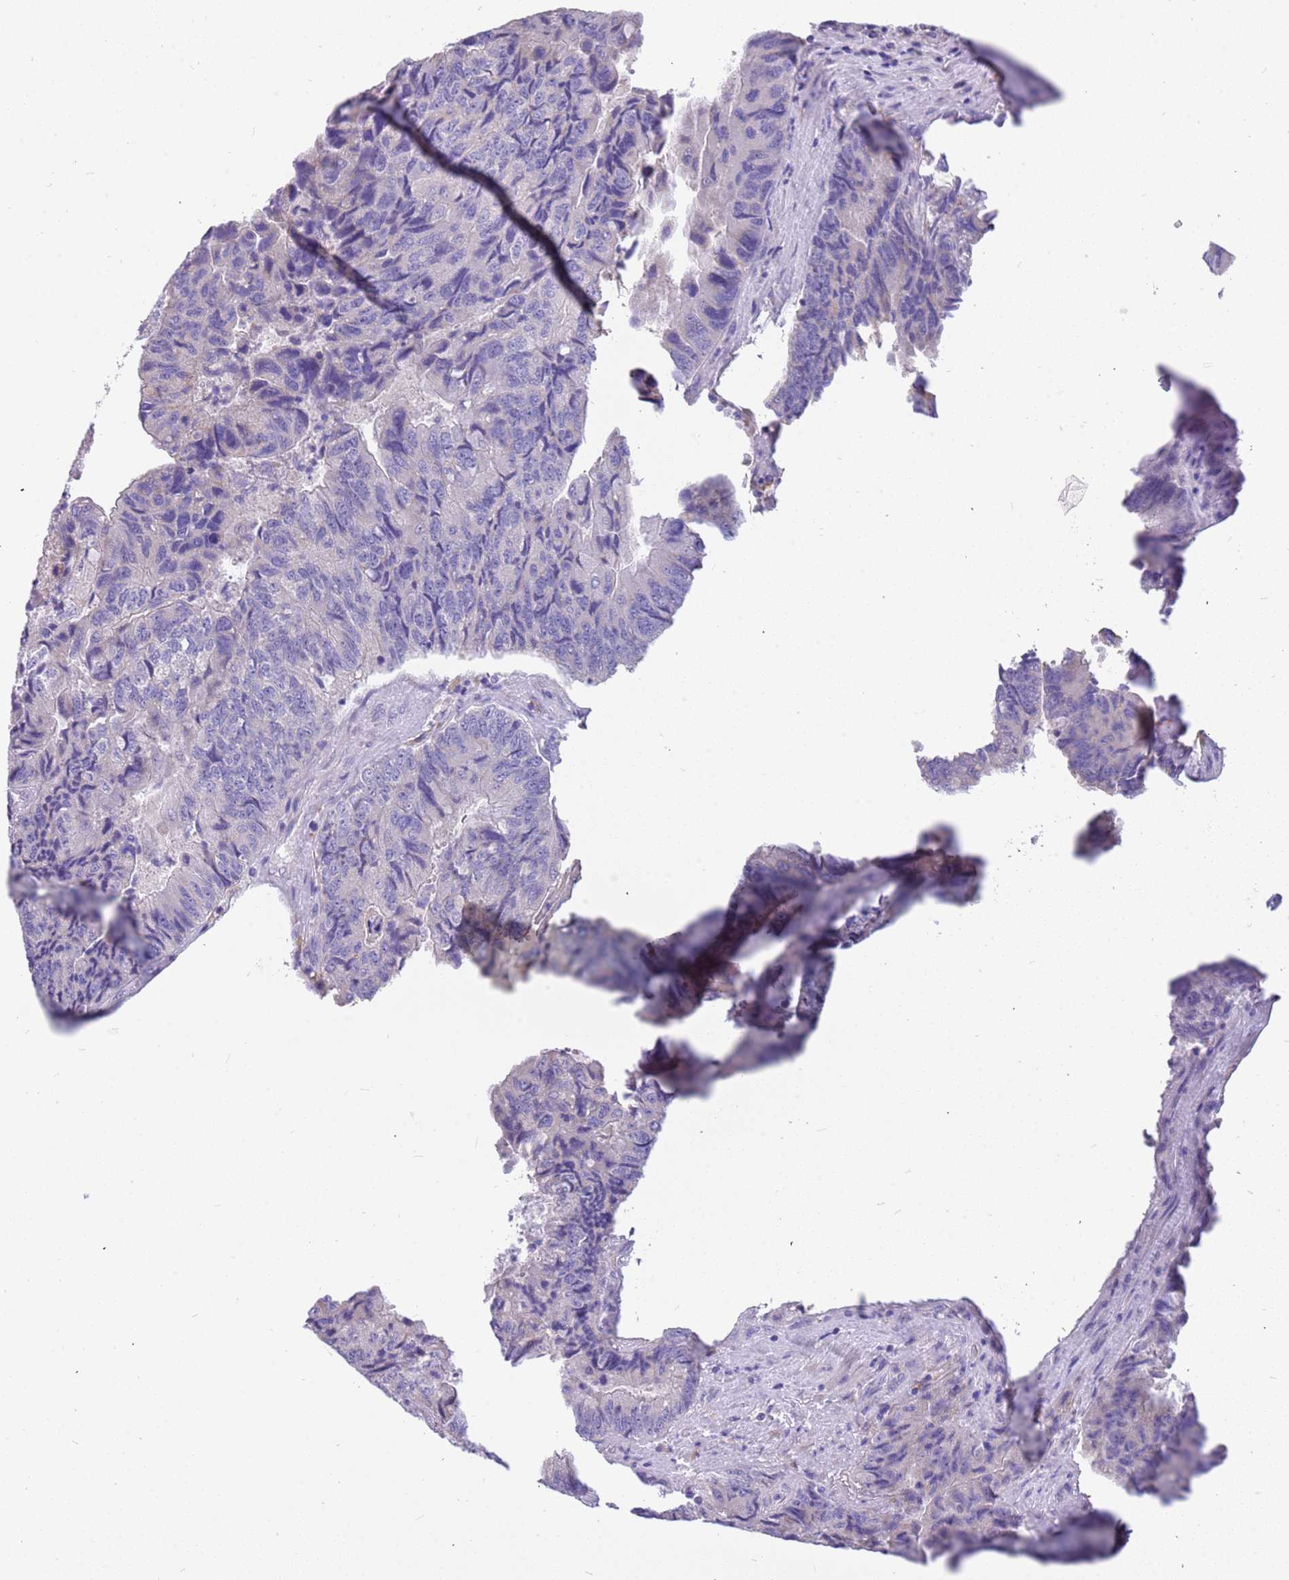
{"staining": {"intensity": "negative", "quantity": "none", "location": "none"}, "tissue": "colorectal cancer", "cell_type": "Tumor cells", "image_type": "cancer", "snomed": [{"axis": "morphology", "description": "Adenocarcinoma, NOS"}, {"axis": "topography", "description": "Colon"}], "caption": "Tumor cells show no significant staining in colorectal cancer (adenocarcinoma).", "gene": "RHCG", "patient": {"sex": "female", "age": 67}}